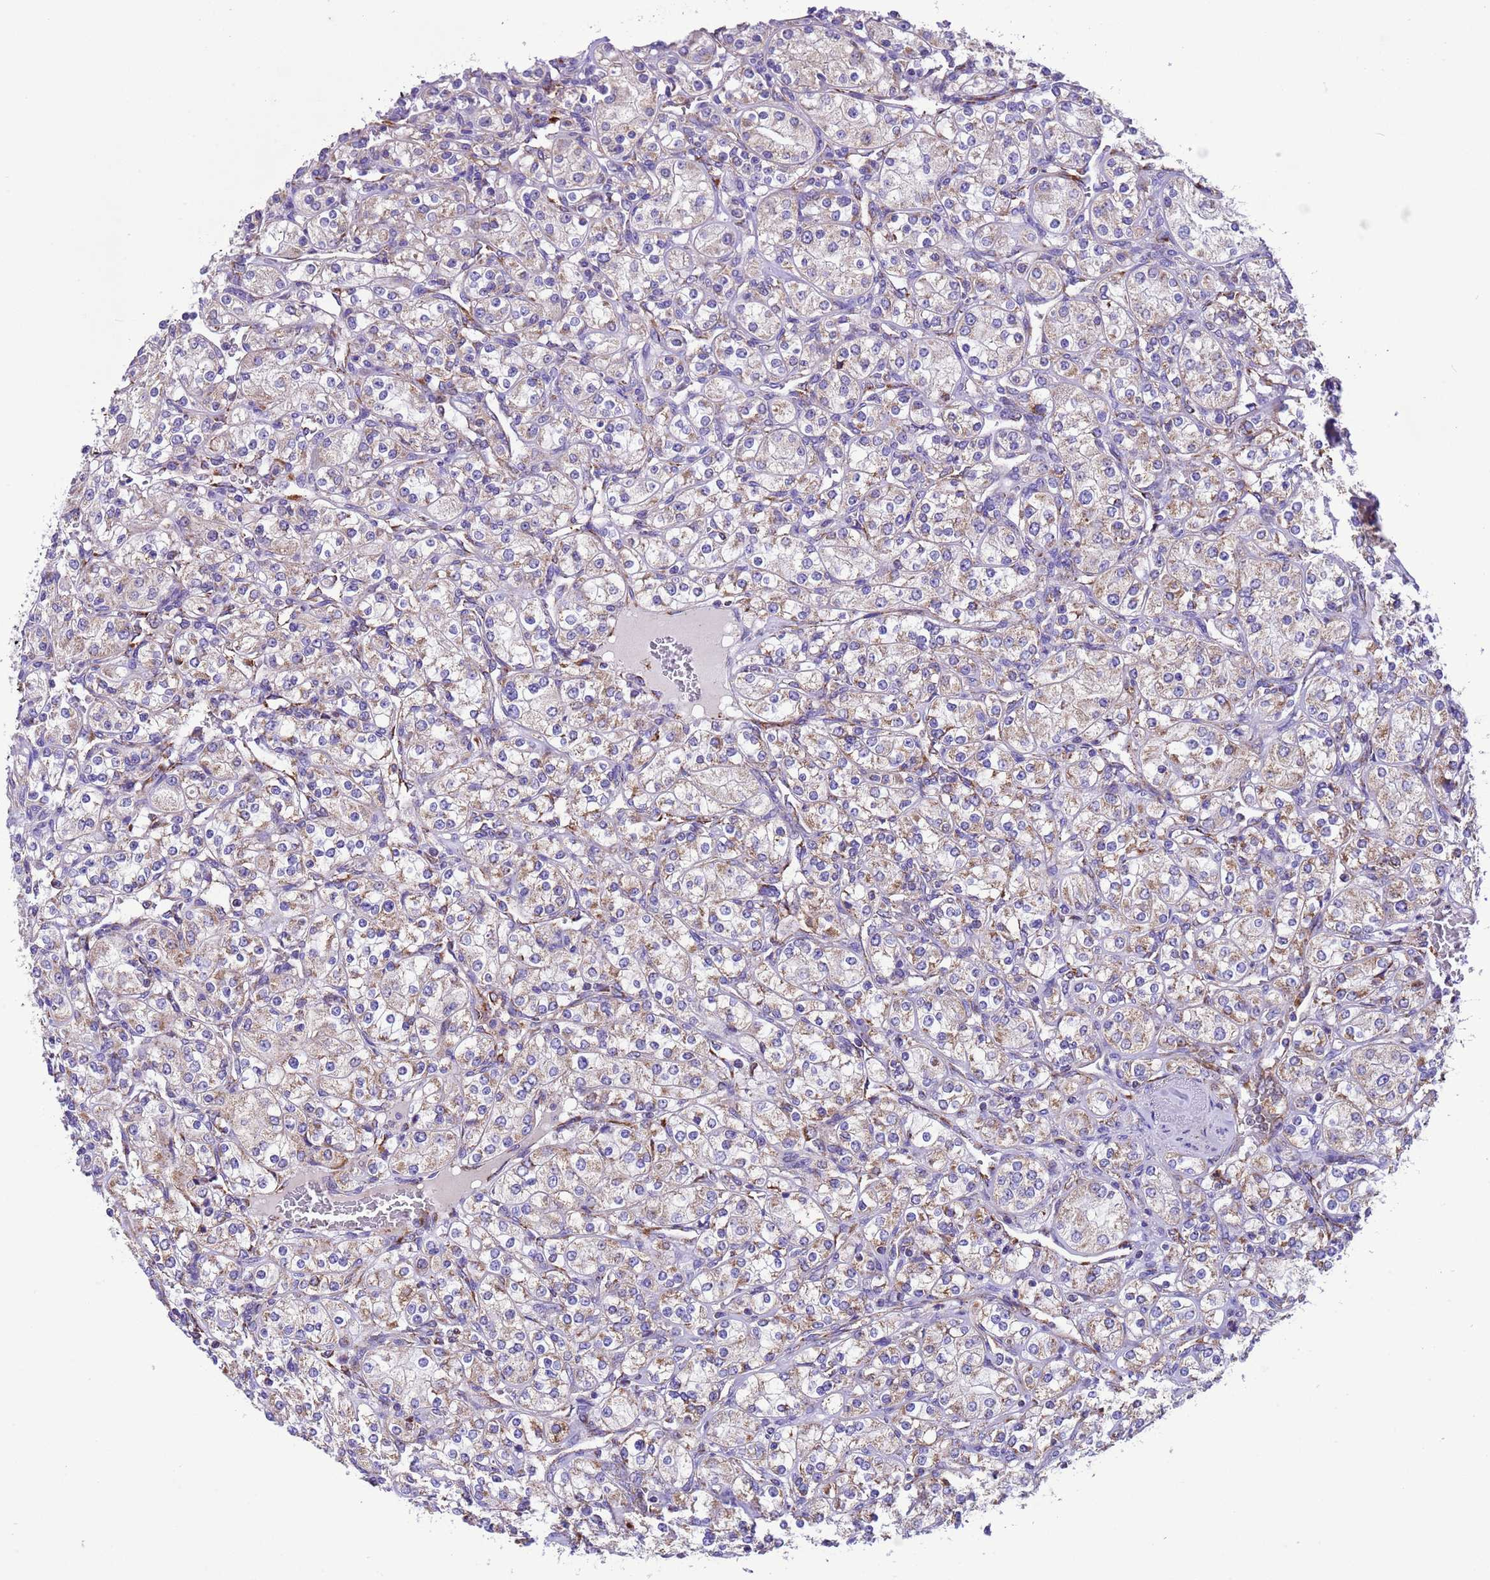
{"staining": {"intensity": "moderate", "quantity": "25%-75%", "location": "cytoplasmic/membranous"}, "tissue": "renal cancer", "cell_type": "Tumor cells", "image_type": "cancer", "snomed": [{"axis": "morphology", "description": "Adenocarcinoma, NOS"}, {"axis": "topography", "description": "Kidney"}], "caption": "Tumor cells show medium levels of moderate cytoplasmic/membranous staining in about 25%-75% of cells in human renal cancer.", "gene": "CCDC191", "patient": {"sex": "male", "age": 77}}